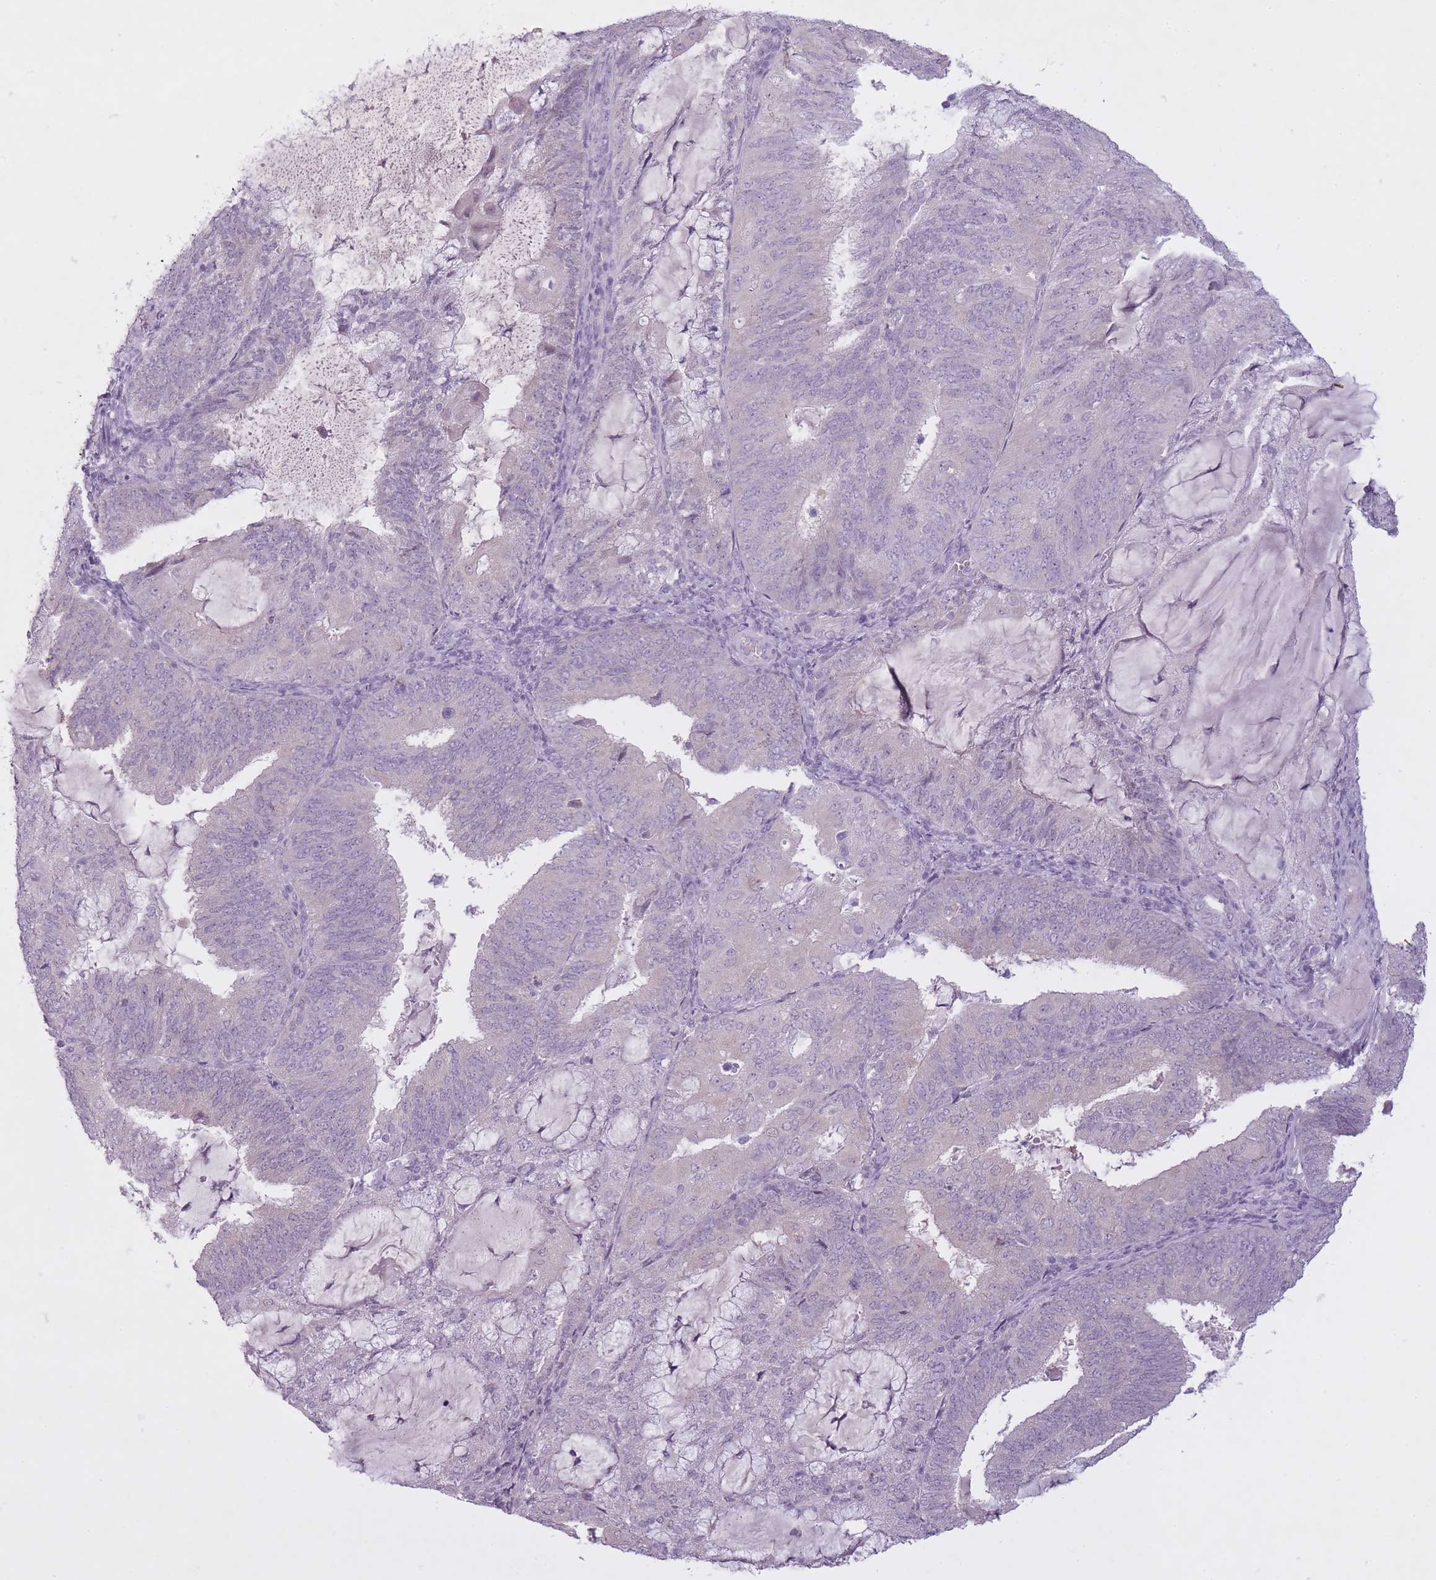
{"staining": {"intensity": "negative", "quantity": "none", "location": "none"}, "tissue": "endometrial cancer", "cell_type": "Tumor cells", "image_type": "cancer", "snomed": [{"axis": "morphology", "description": "Adenocarcinoma, NOS"}, {"axis": "topography", "description": "Endometrium"}], "caption": "An IHC photomicrograph of adenocarcinoma (endometrial) is shown. There is no staining in tumor cells of adenocarcinoma (endometrial).", "gene": "FAM43B", "patient": {"sex": "female", "age": 81}}